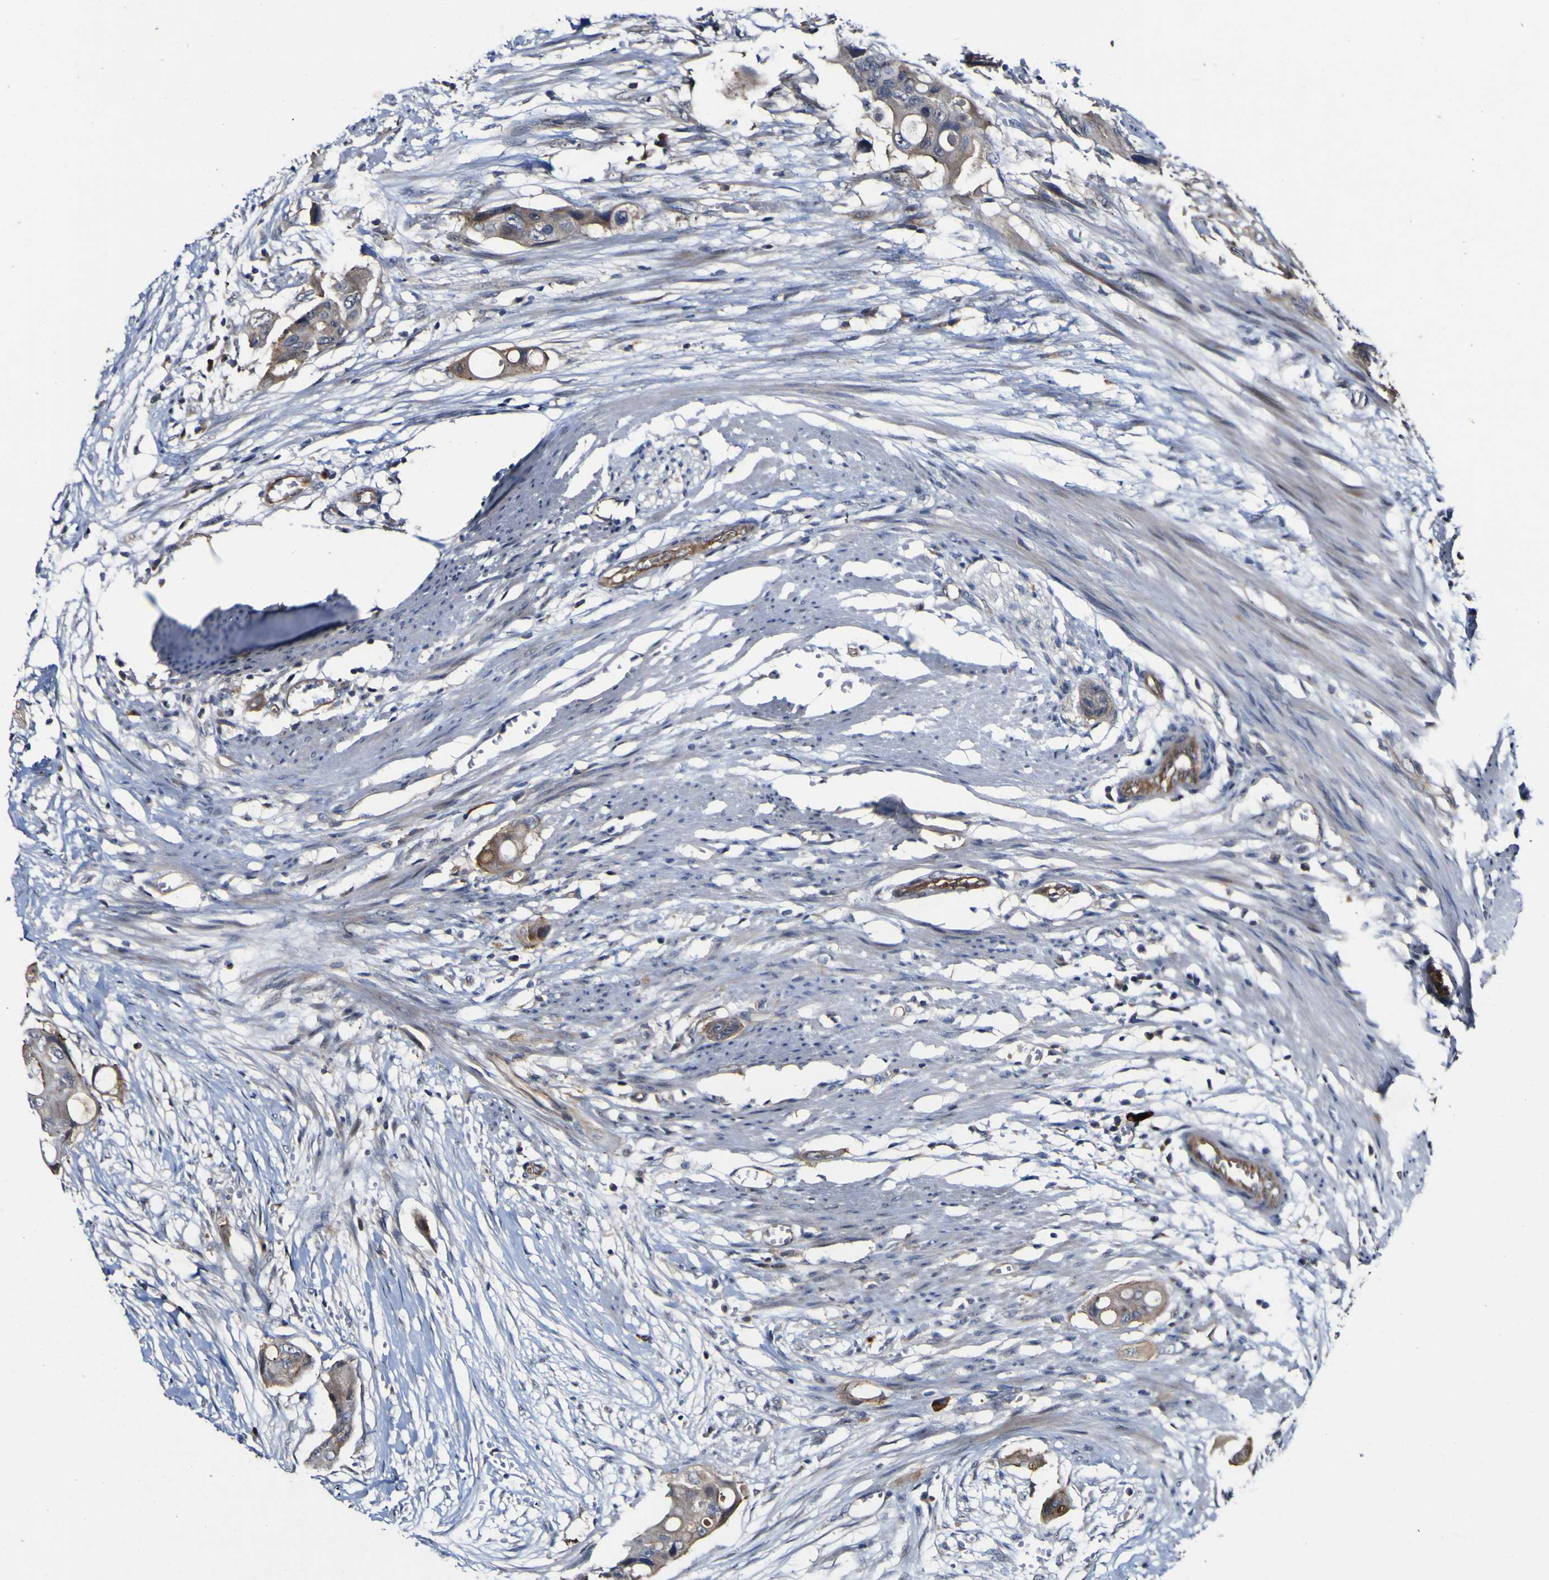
{"staining": {"intensity": "moderate", "quantity": ">75%", "location": "cytoplasmic/membranous"}, "tissue": "colorectal cancer", "cell_type": "Tumor cells", "image_type": "cancer", "snomed": [{"axis": "morphology", "description": "Adenocarcinoma, NOS"}, {"axis": "topography", "description": "Colon"}], "caption": "Protein staining exhibits moderate cytoplasmic/membranous positivity in about >75% of tumor cells in adenocarcinoma (colorectal). (brown staining indicates protein expression, while blue staining denotes nuclei).", "gene": "CCL2", "patient": {"sex": "female", "age": 57}}